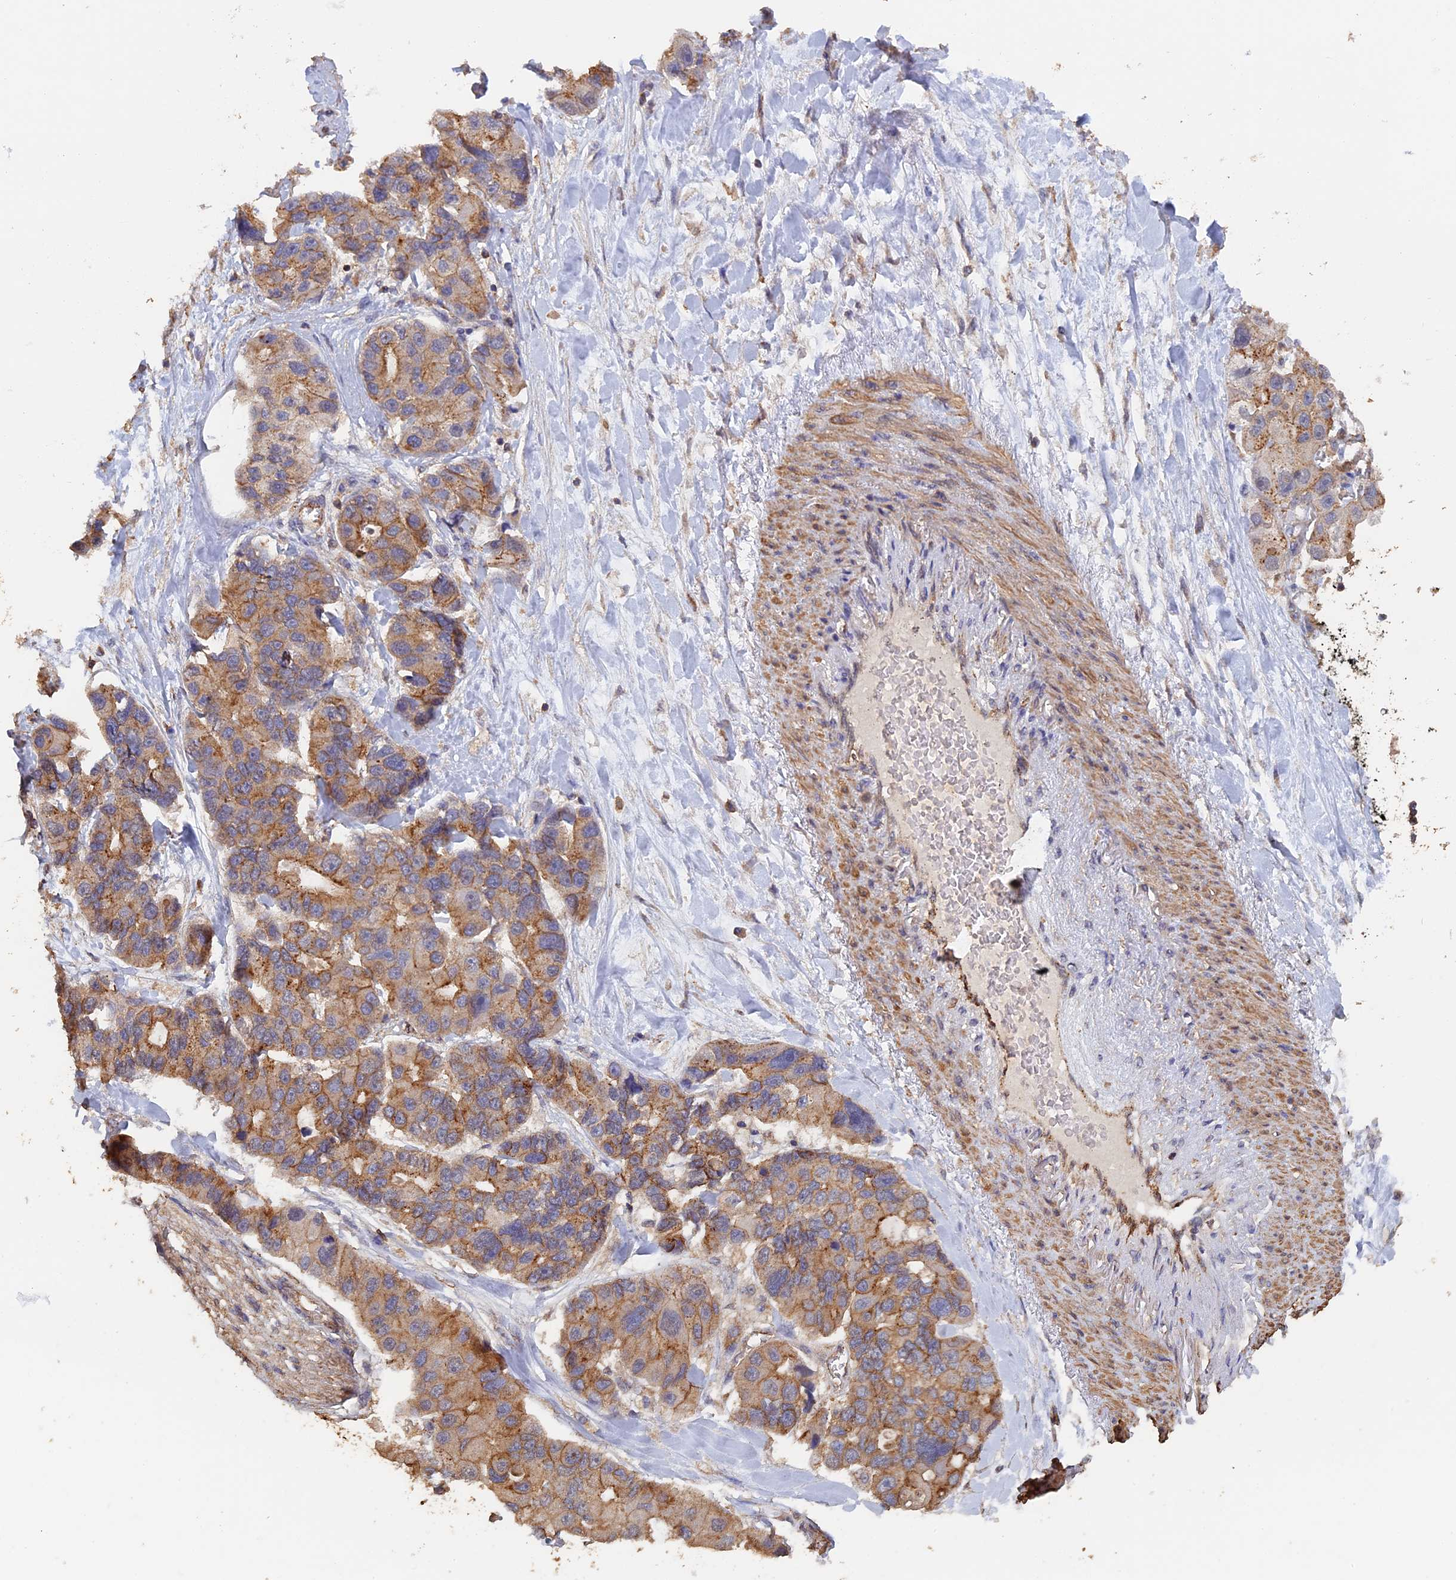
{"staining": {"intensity": "moderate", "quantity": "25%-75%", "location": "cytoplasmic/membranous"}, "tissue": "lung cancer", "cell_type": "Tumor cells", "image_type": "cancer", "snomed": [{"axis": "morphology", "description": "Adenocarcinoma, NOS"}, {"axis": "topography", "description": "Lung"}], "caption": "The immunohistochemical stain shows moderate cytoplasmic/membranous expression in tumor cells of adenocarcinoma (lung) tissue. Nuclei are stained in blue.", "gene": "PIGQ", "patient": {"sex": "female", "age": 54}}